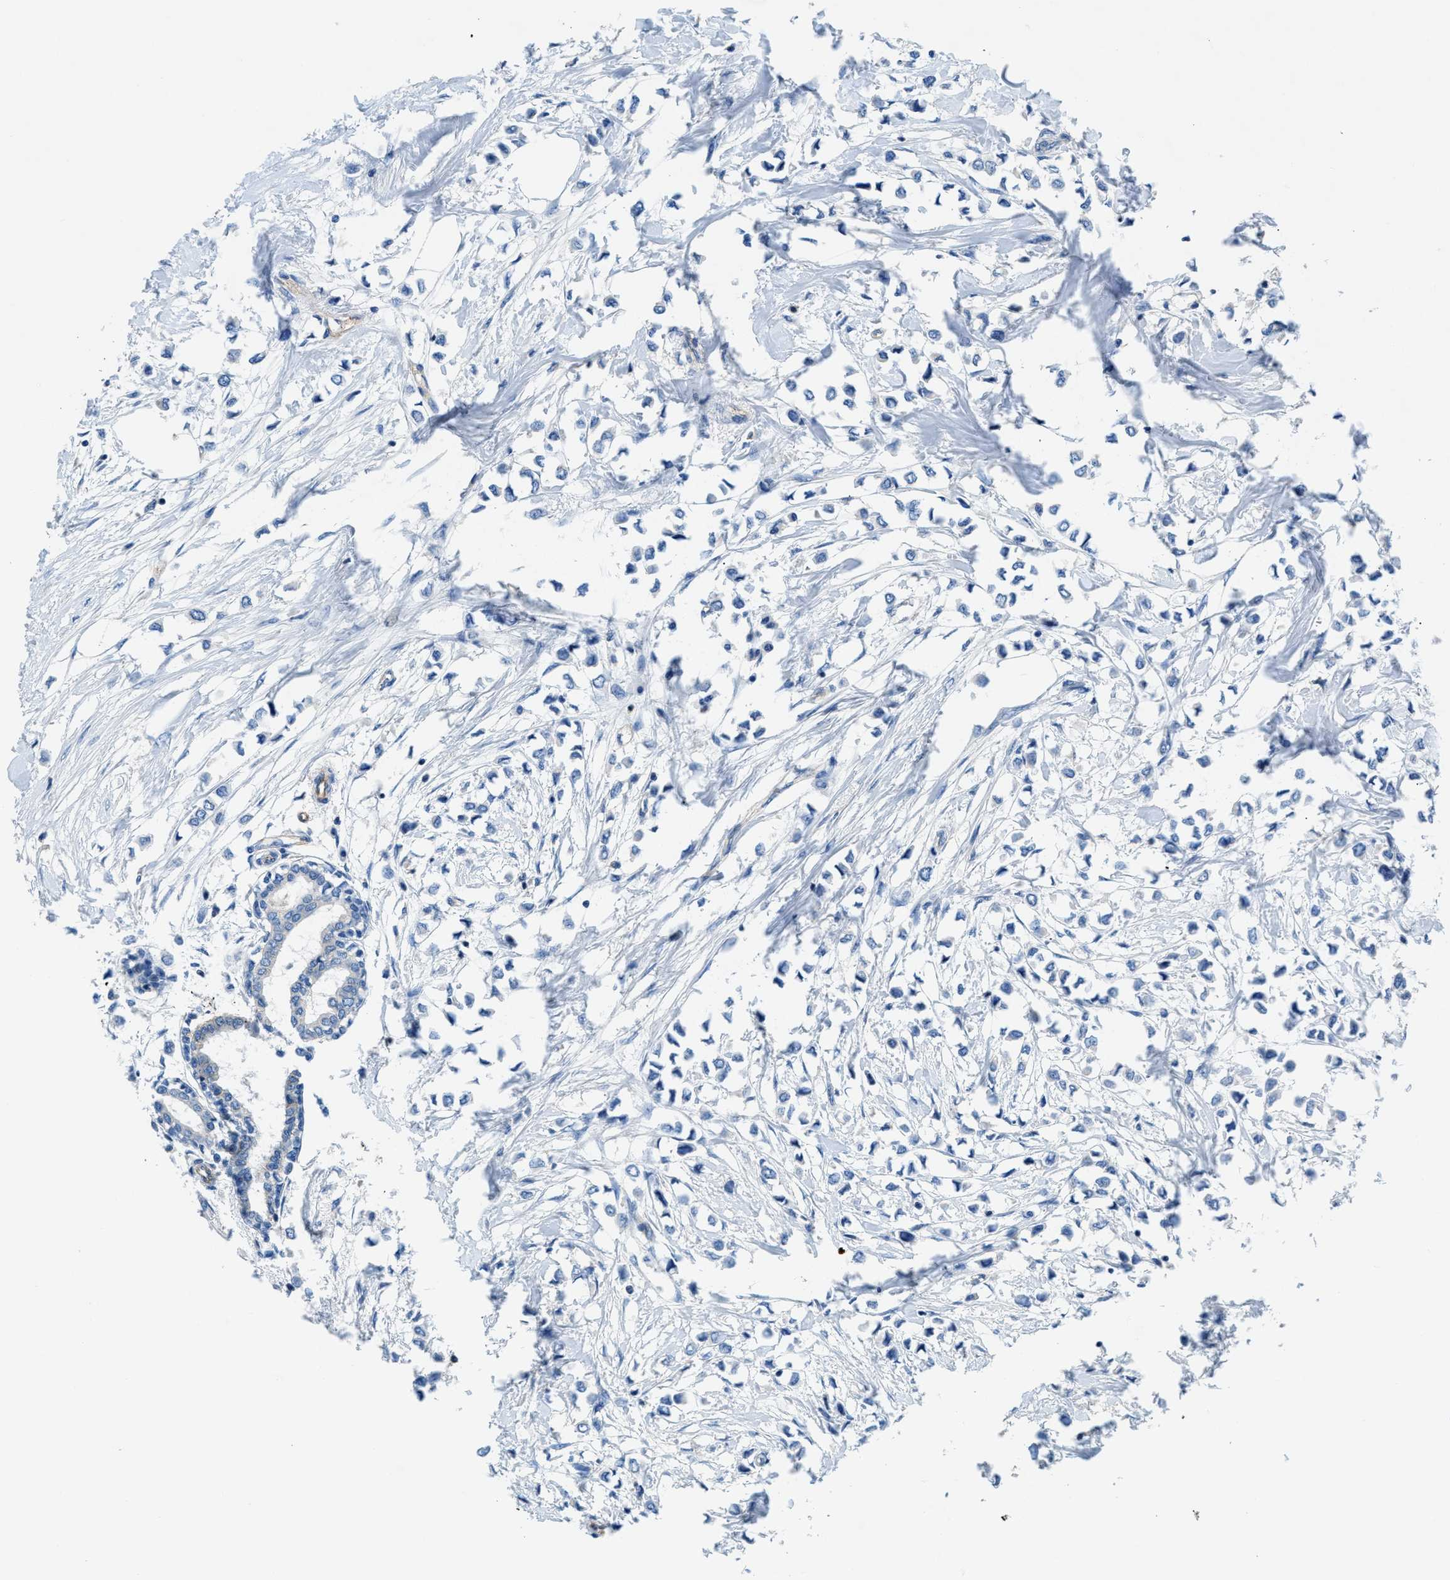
{"staining": {"intensity": "negative", "quantity": "none", "location": "none"}, "tissue": "breast cancer", "cell_type": "Tumor cells", "image_type": "cancer", "snomed": [{"axis": "morphology", "description": "Lobular carcinoma"}, {"axis": "topography", "description": "Breast"}], "caption": "Lobular carcinoma (breast) was stained to show a protein in brown. There is no significant positivity in tumor cells.", "gene": "ORAI1", "patient": {"sex": "female", "age": 51}}